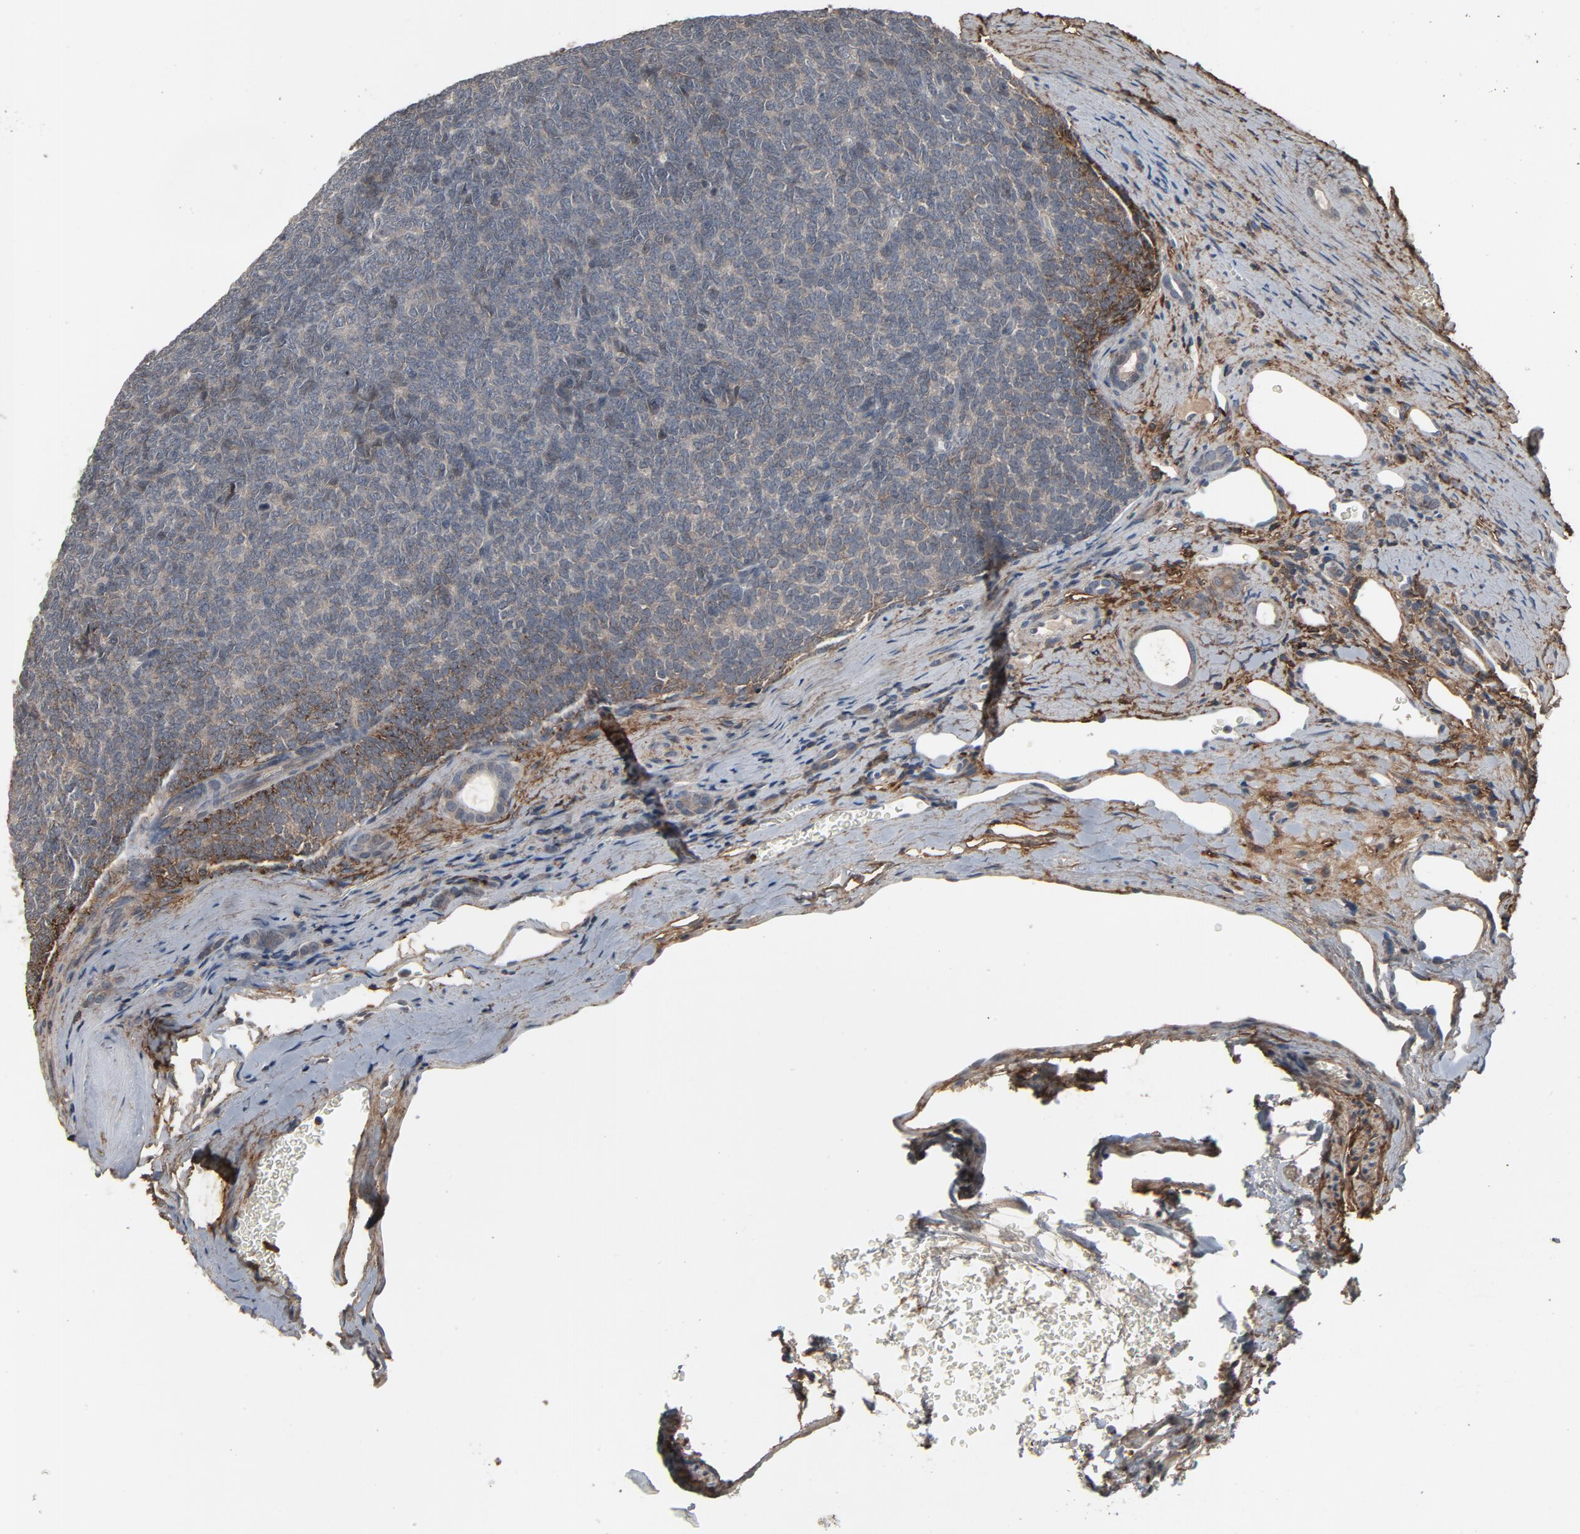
{"staining": {"intensity": "negative", "quantity": "none", "location": "none"}, "tissue": "renal cancer", "cell_type": "Tumor cells", "image_type": "cancer", "snomed": [{"axis": "morphology", "description": "Neoplasm, malignant, NOS"}, {"axis": "topography", "description": "Kidney"}], "caption": "Immunohistochemistry (IHC) photomicrograph of renal cancer (malignant neoplasm) stained for a protein (brown), which demonstrates no positivity in tumor cells.", "gene": "PDZD4", "patient": {"sex": "male", "age": 28}}